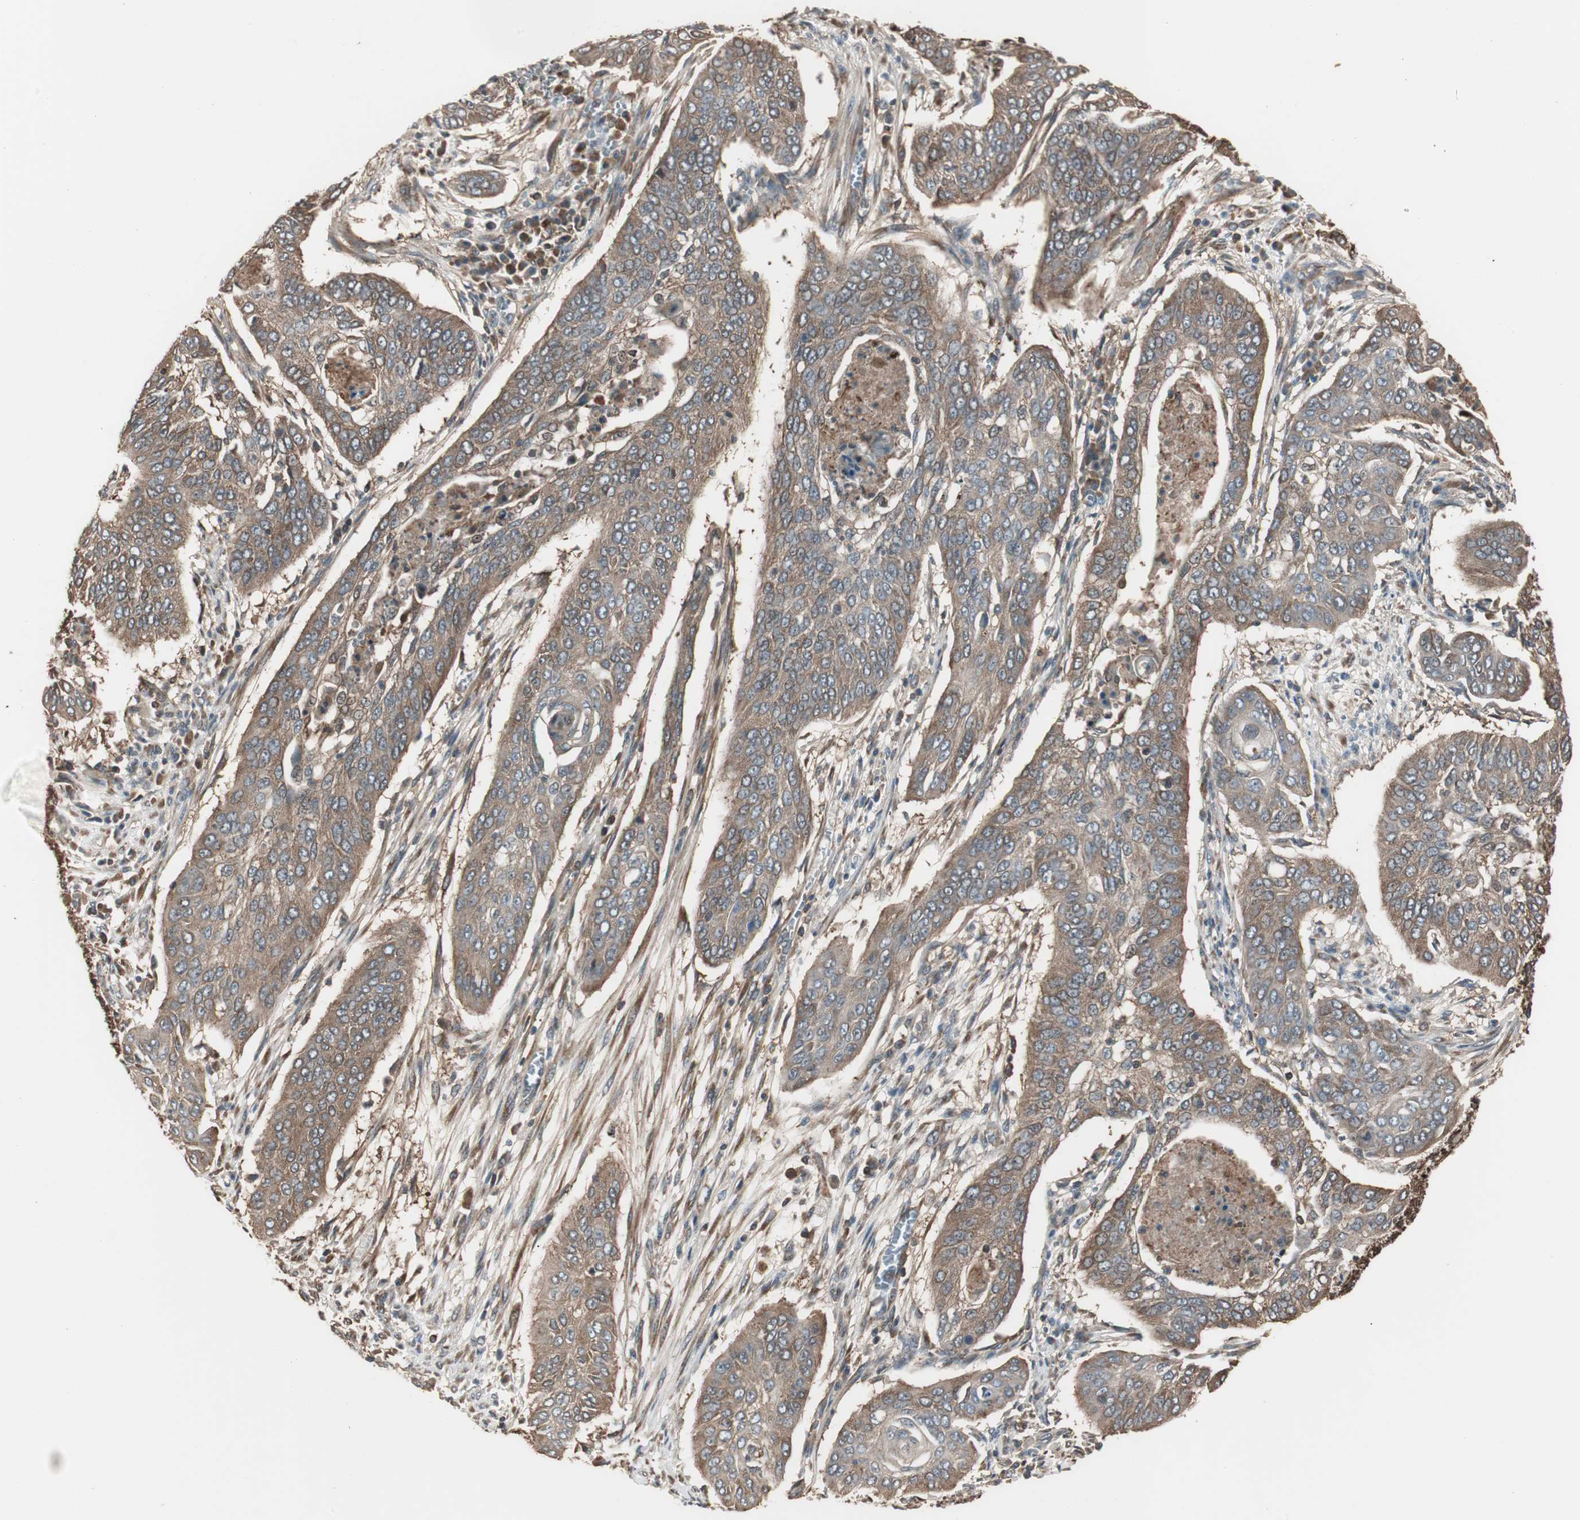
{"staining": {"intensity": "moderate", "quantity": ">75%", "location": "cytoplasmic/membranous"}, "tissue": "cervical cancer", "cell_type": "Tumor cells", "image_type": "cancer", "snomed": [{"axis": "morphology", "description": "Squamous cell carcinoma, NOS"}, {"axis": "topography", "description": "Cervix"}], "caption": "Cervical squamous cell carcinoma was stained to show a protein in brown. There is medium levels of moderate cytoplasmic/membranous staining in approximately >75% of tumor cells.", "gene": "CAPNS1", "patient": {"sex": "female", "age": 39}}